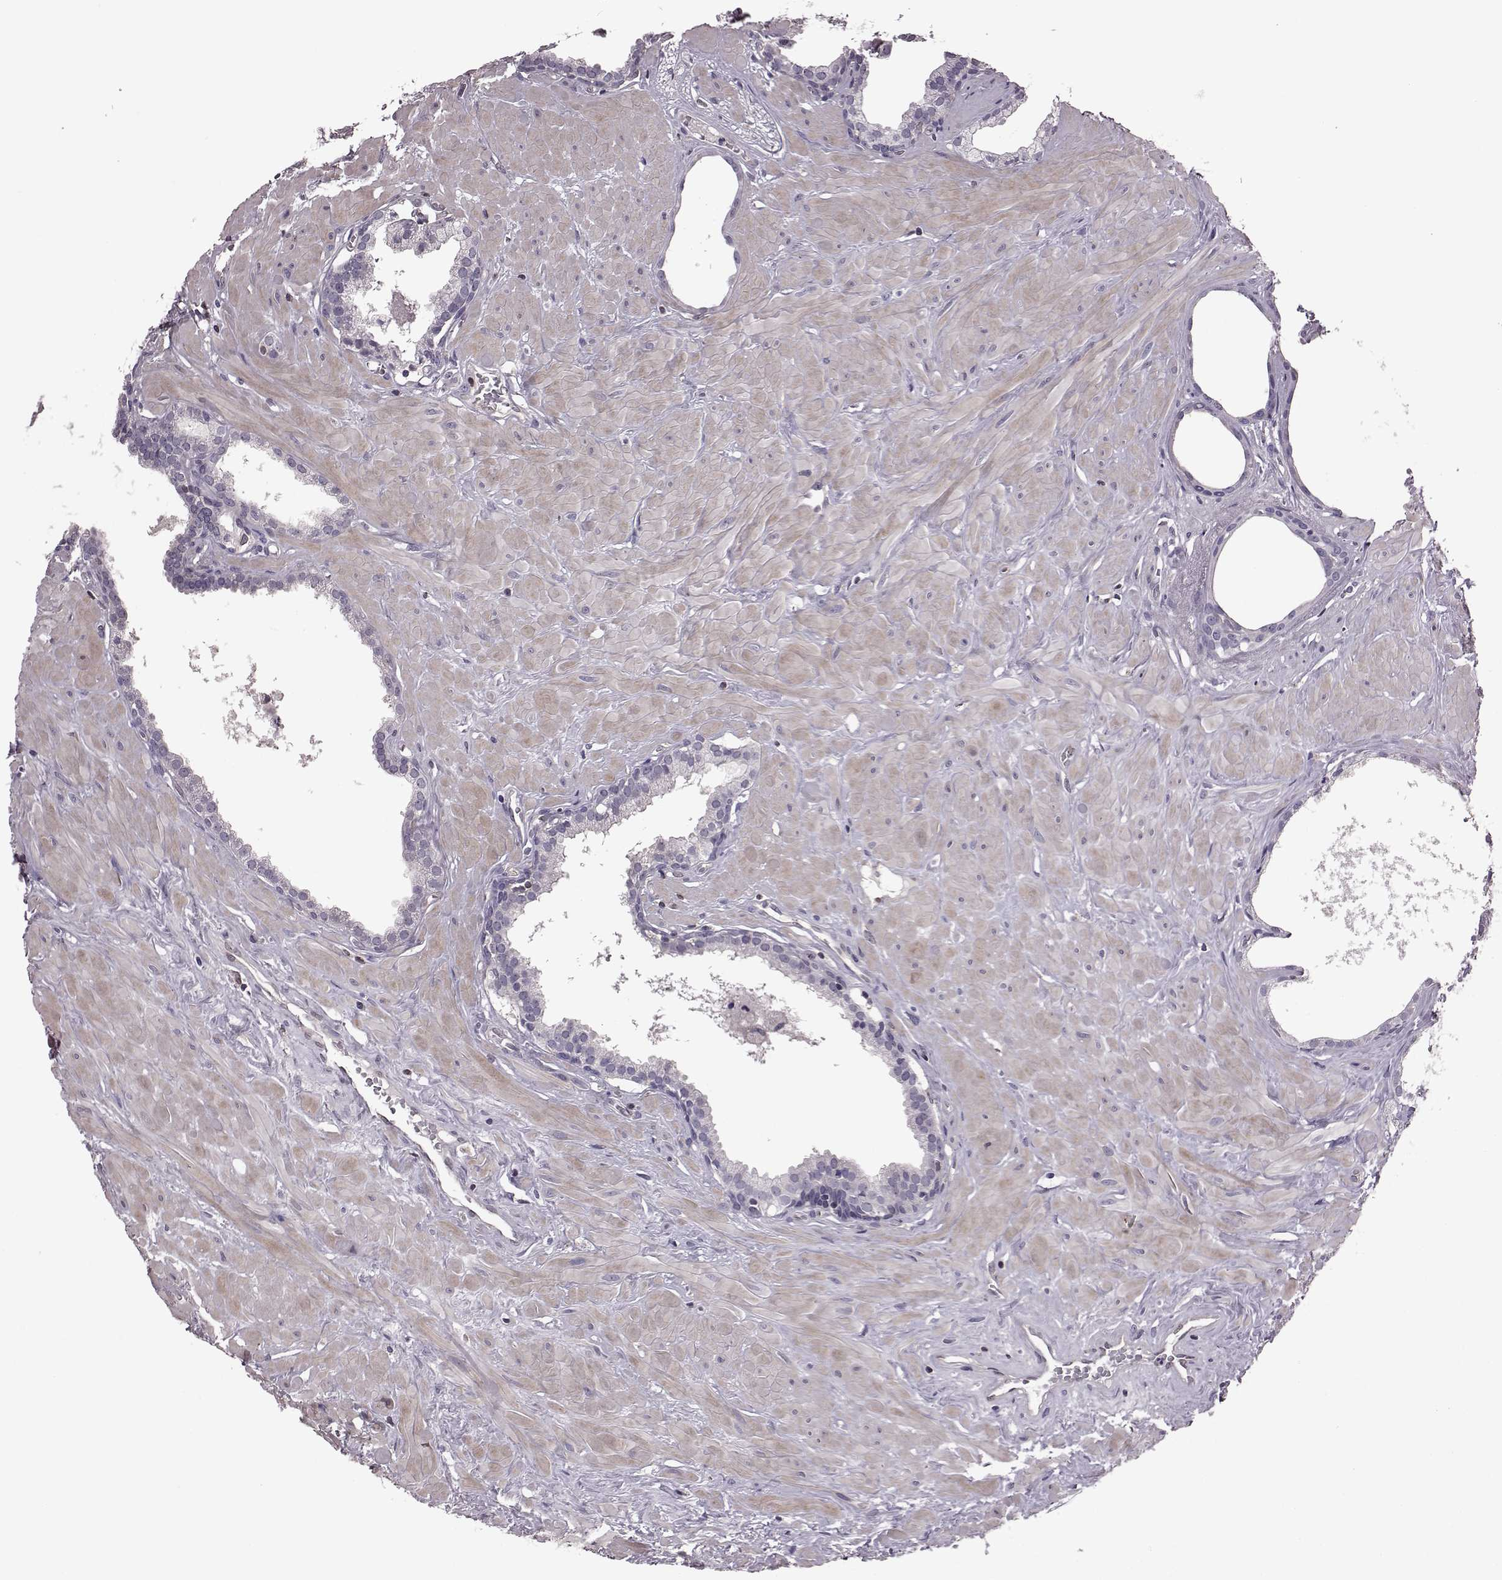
{"staining": {"intensity": "negative", "quantity": "none", "location": "none"}, "tissue": "prostate", "cell_type": "Glandular cells", "image_type": "normal", "snomed": [{"axis": "morphology", "description": "Normal tissue, NOS"}, {"axis": "topography", "description": "Prostate"}], "caption": "Image shows no significant protein expression in glandular cells of benign prostate.", "gene": "CDC42SE1", "patient": {"sex": "male", "age": 48}}